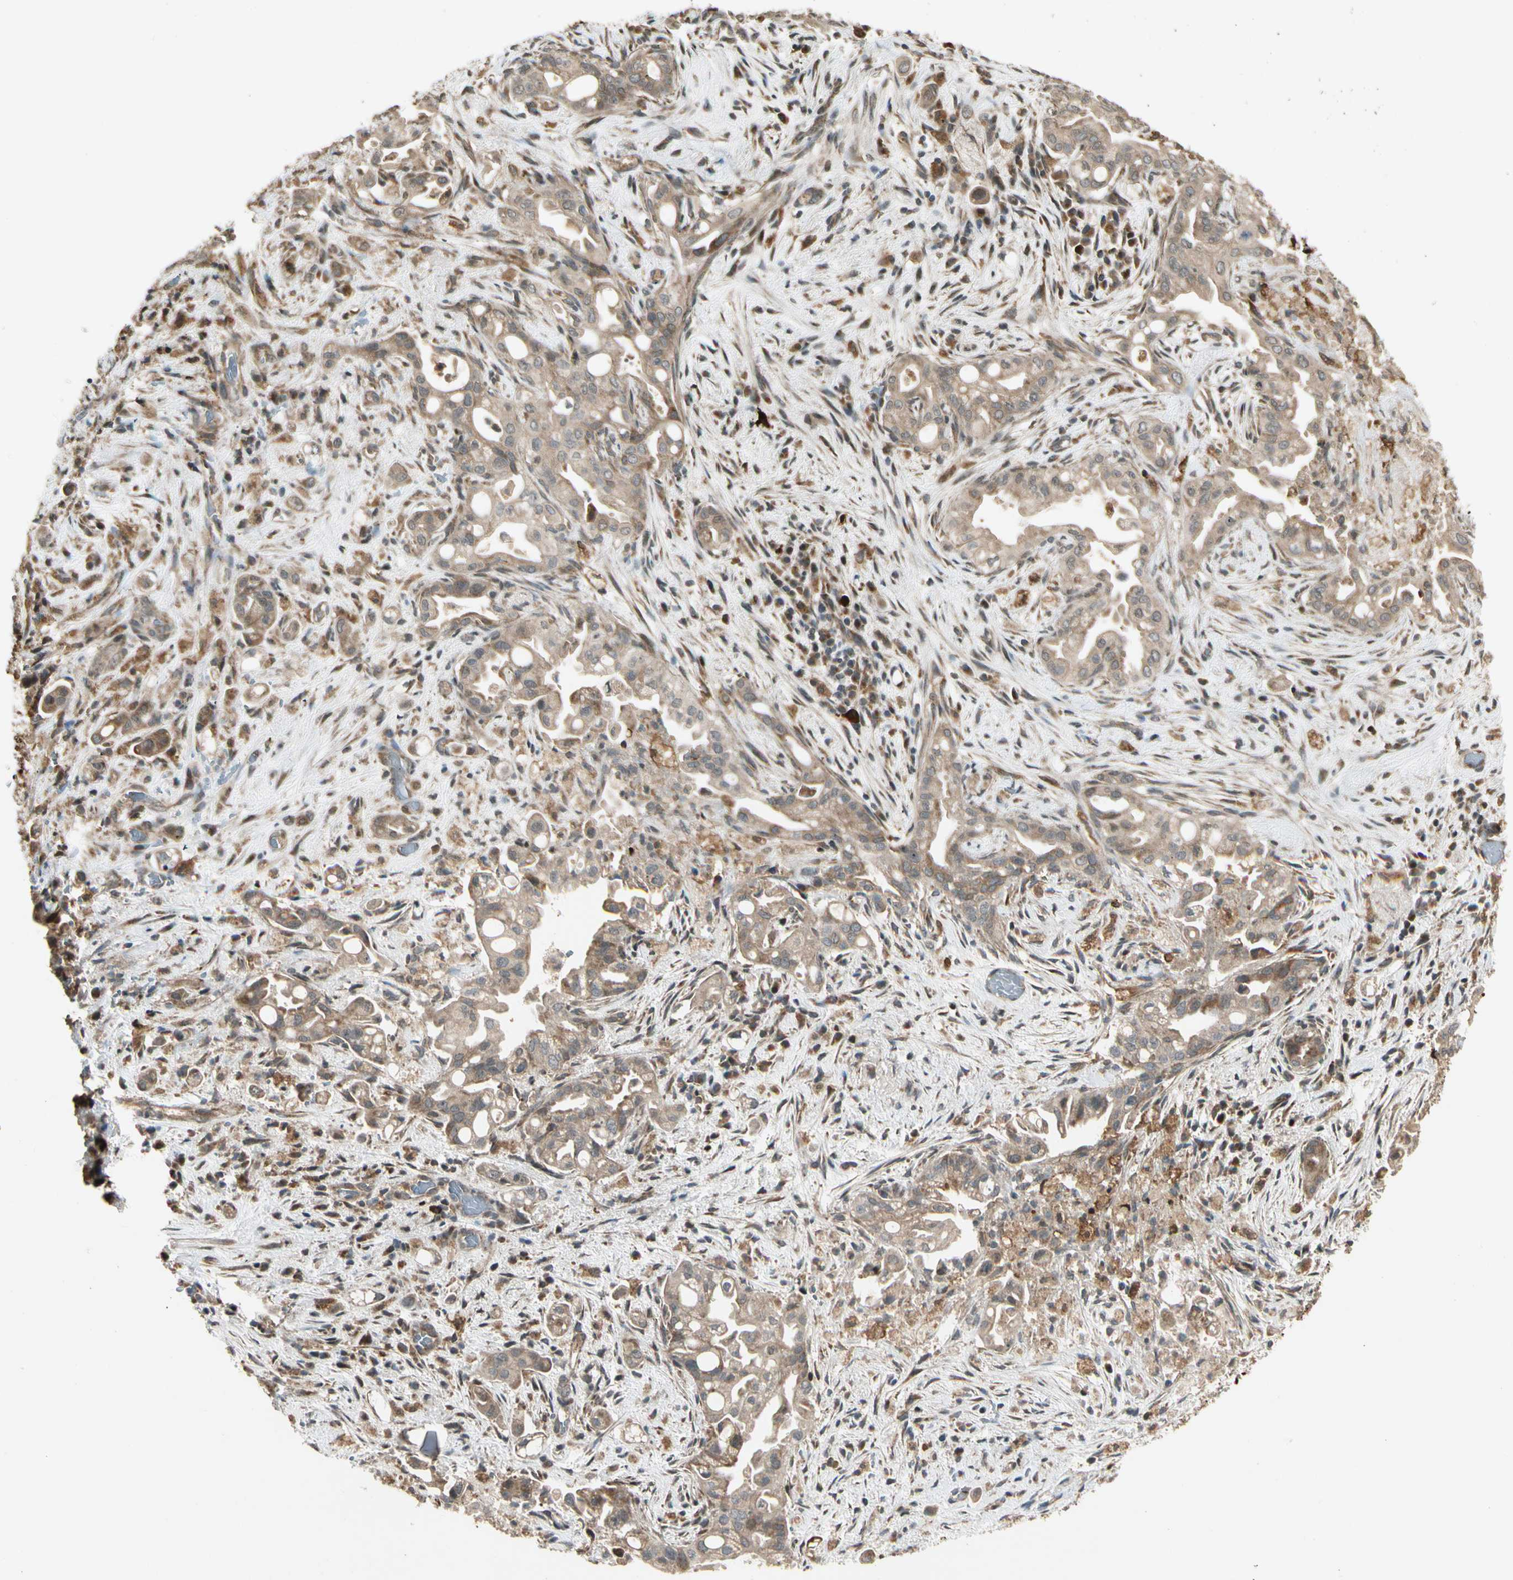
{"staining": {"intensity": "weak", "quantity": ">75%", "location": "cytoplasmic/membranous"}, "tissue": "liver cancer", "cell_type": "Tumor cells", "image_type": "cancer", "snomed": [{"axis": "morphology", "description": "Cholangiocarcinoma"}, {"axis": "topography", "description": "Liver"}], "caption": "Tumor cells reveal weak cytoplasmic/membranous positivity in approximately >75% of cells in cholangiocarcinoma (liver).", "gene": "GLUL", "patient": {"sex": "female", "age": 68}}